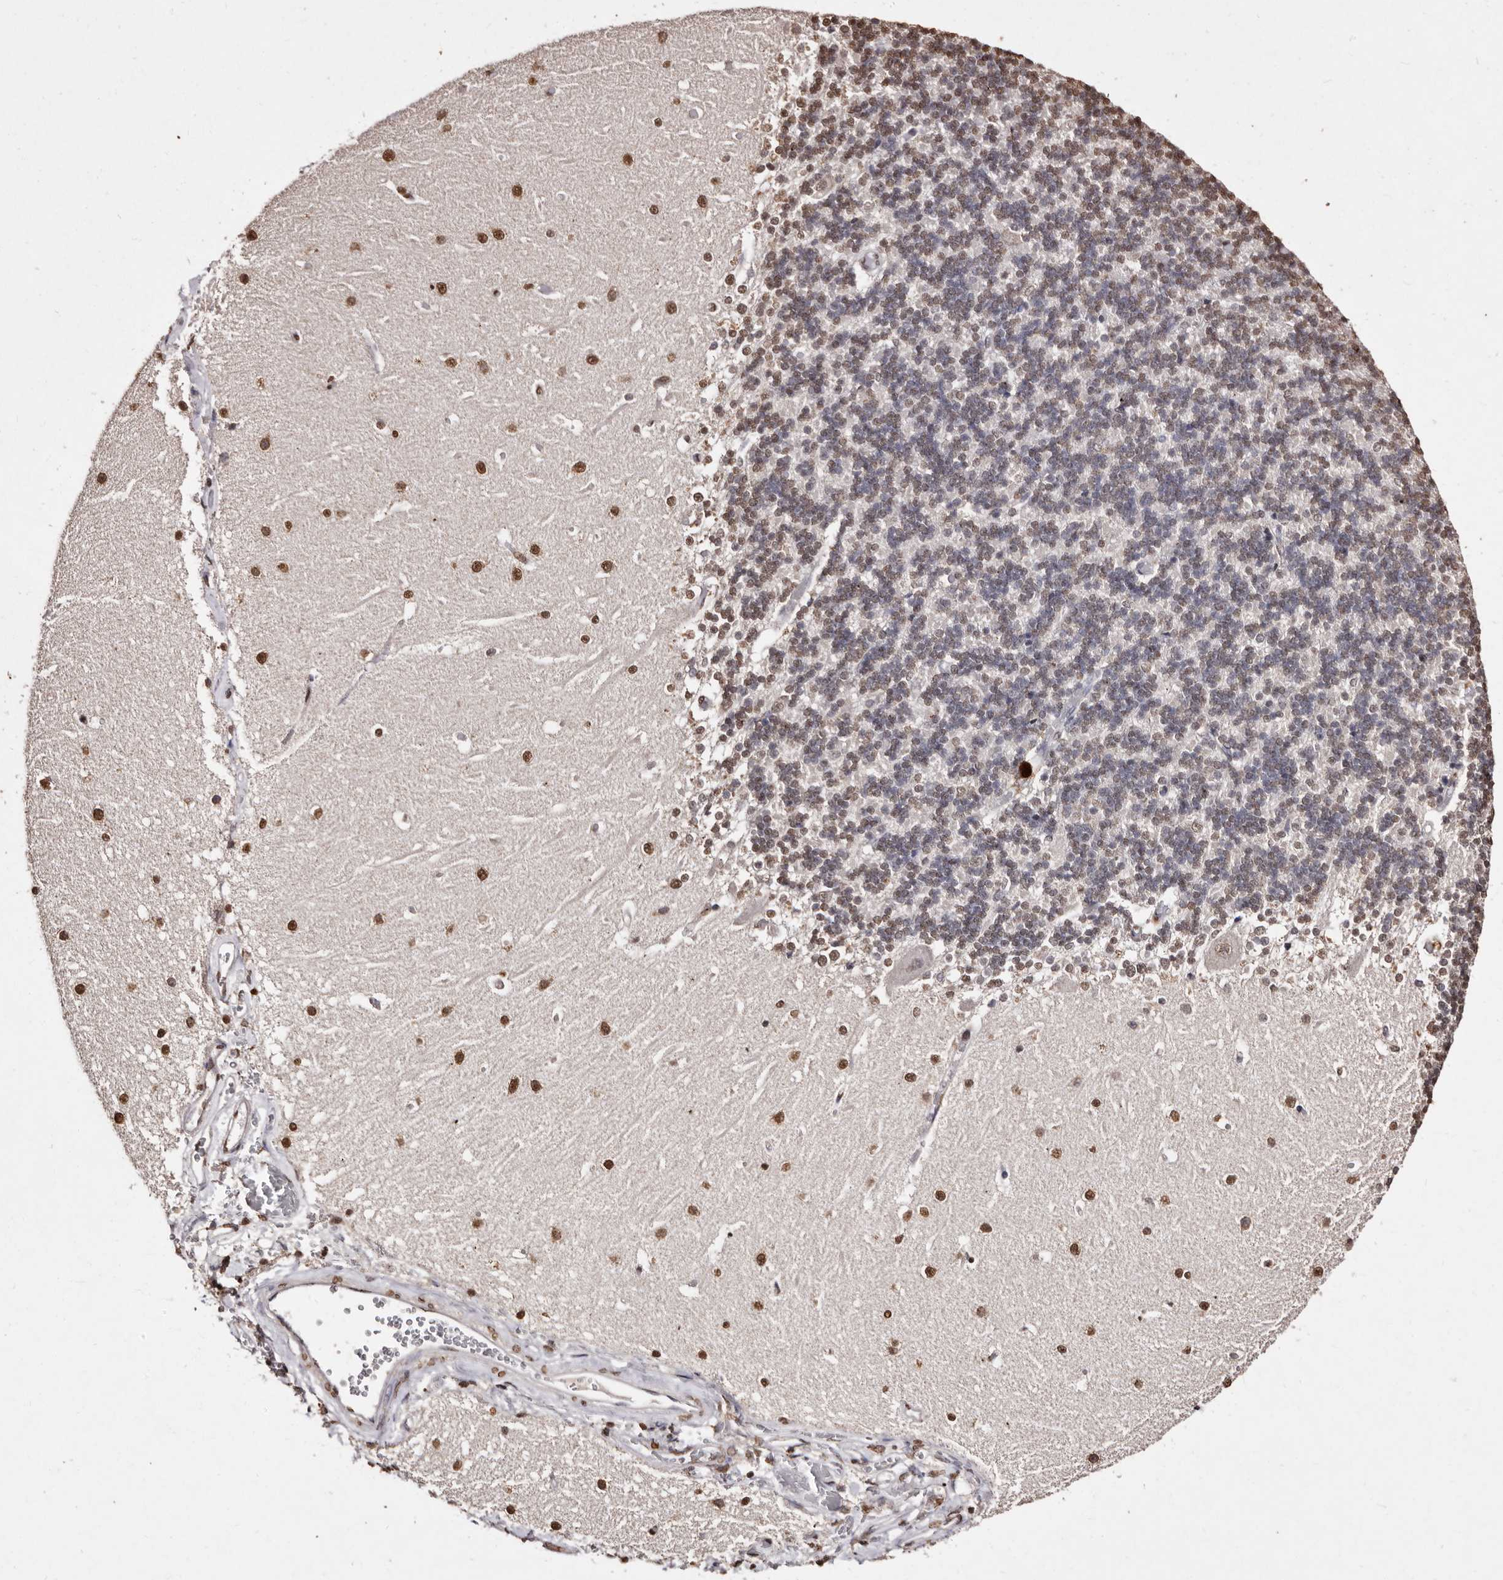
{"staining": {"intensity": "weak", "quantity": "25%-75%", "location": "nuclear"}, "tissue": "cerebellum", "cell_type": "Cells in granular layer", "image_type": "normal", "snomed": [{"axis": "morphology", "description": "Normal tissue, NOS"}, {"axis": "topography", "description": "Cerebellum"}], "caption": "IHC of unremarkable human cerebellum displays low levels of weak nuclear staining in about 25%-75% of cells in granular layer.", "gene": "ERBB4", "patient": {"sex": "male", "age": 37}}